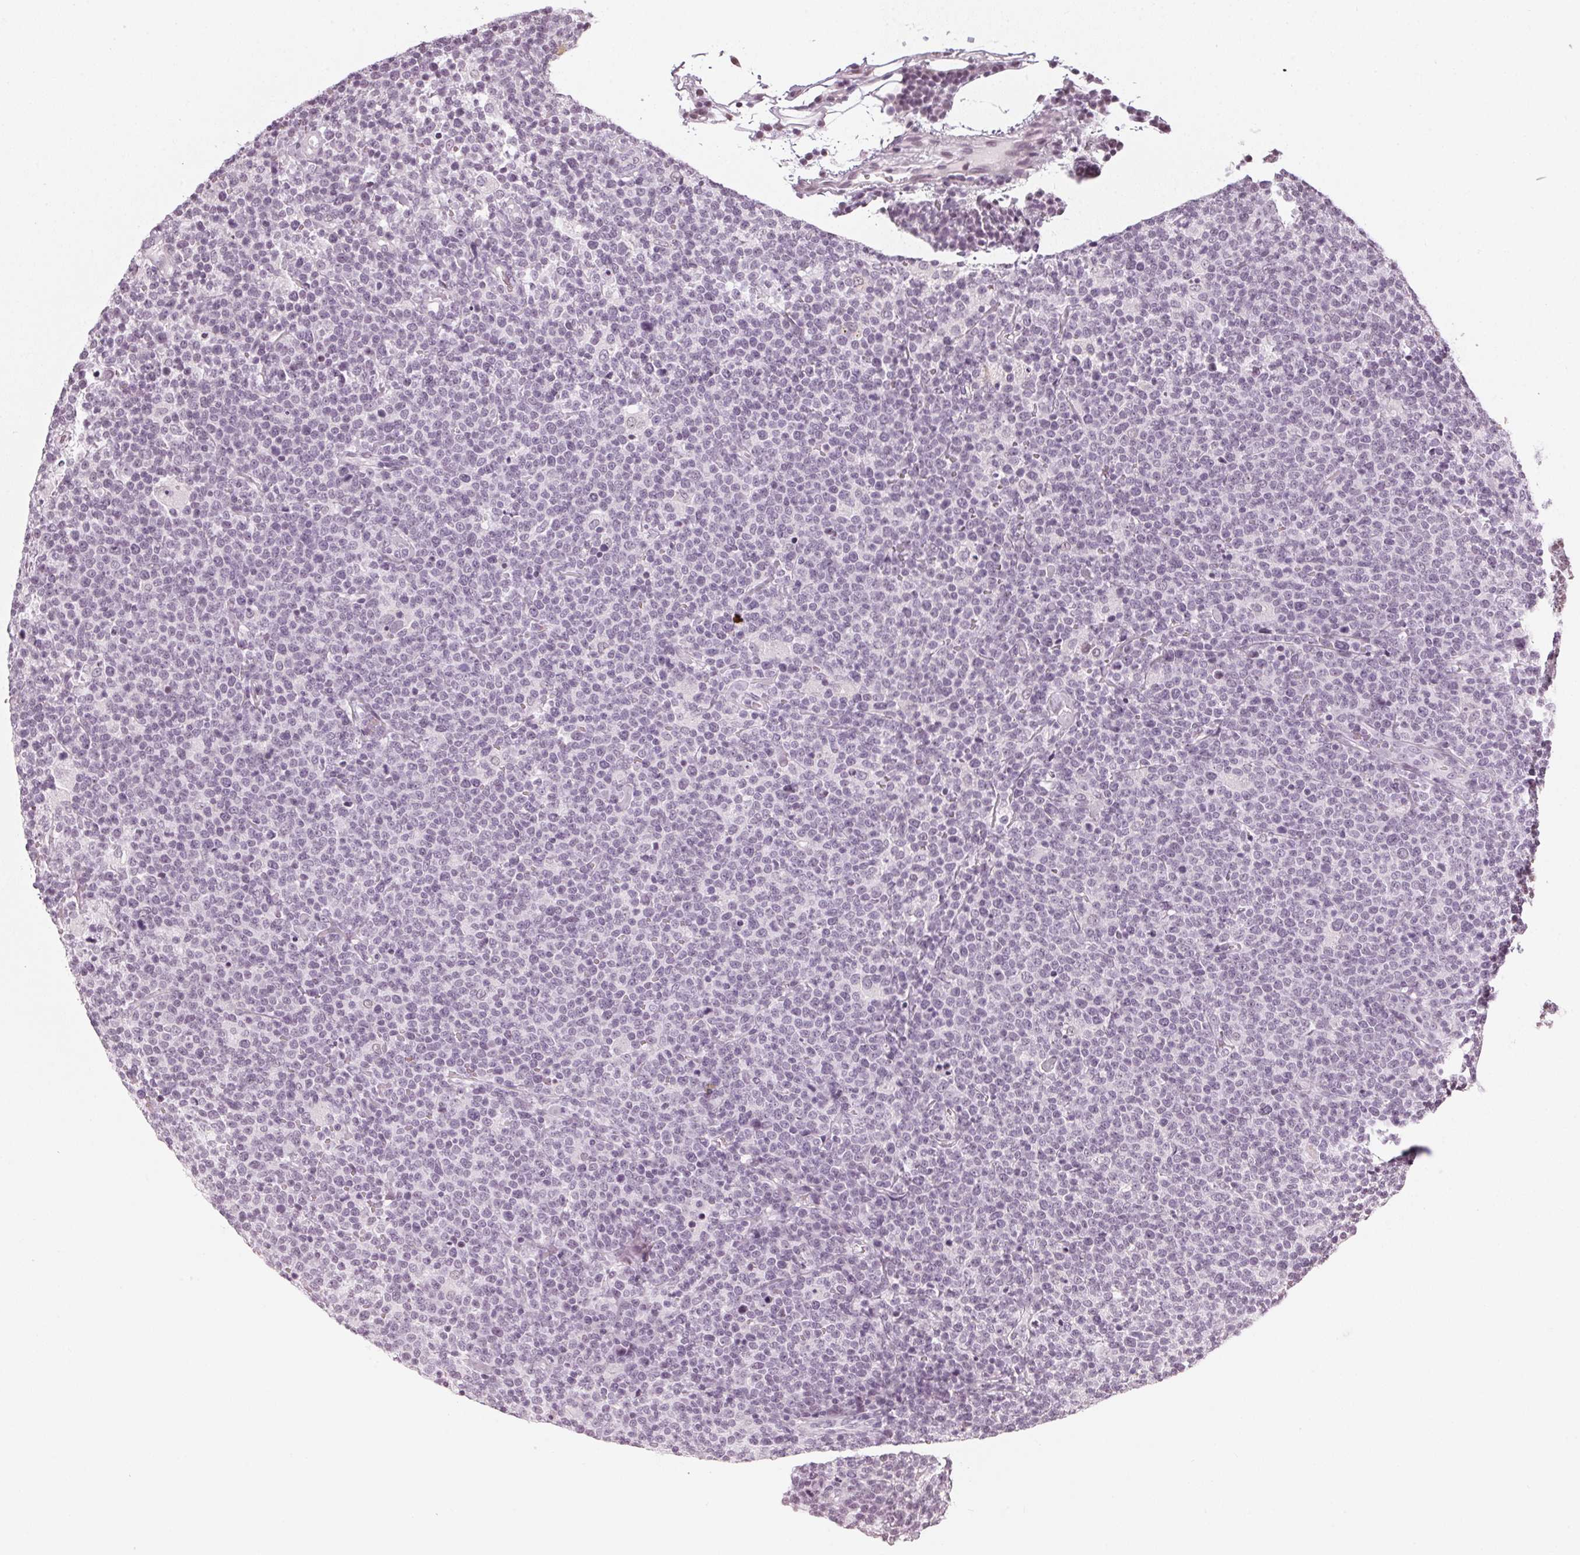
{"staining": {"intensity": "negative", "quantity": "none", "location": "none"}, "tissue": "lymphoma", "cell_type": "Tumor cells", "image_type": "cancer", "snomed": [{"axis": "morphology", "description": "Malignant lymphoma, non-Hodgkin's type, High grade"}, {"axis": "topography", "description": "Lymph node"}], "caption": "Tumor cells are negative for protein expression in human high-grade malignant lymphoma, non-Hodgkin's type. (Stains: DAB immunohistochemistry with hematoxylin counter stain, Microscopy: brightfield microscopy at high magnification).", "gene": "DNAJC6", "patient": {"sex": "male", "age": 61}}